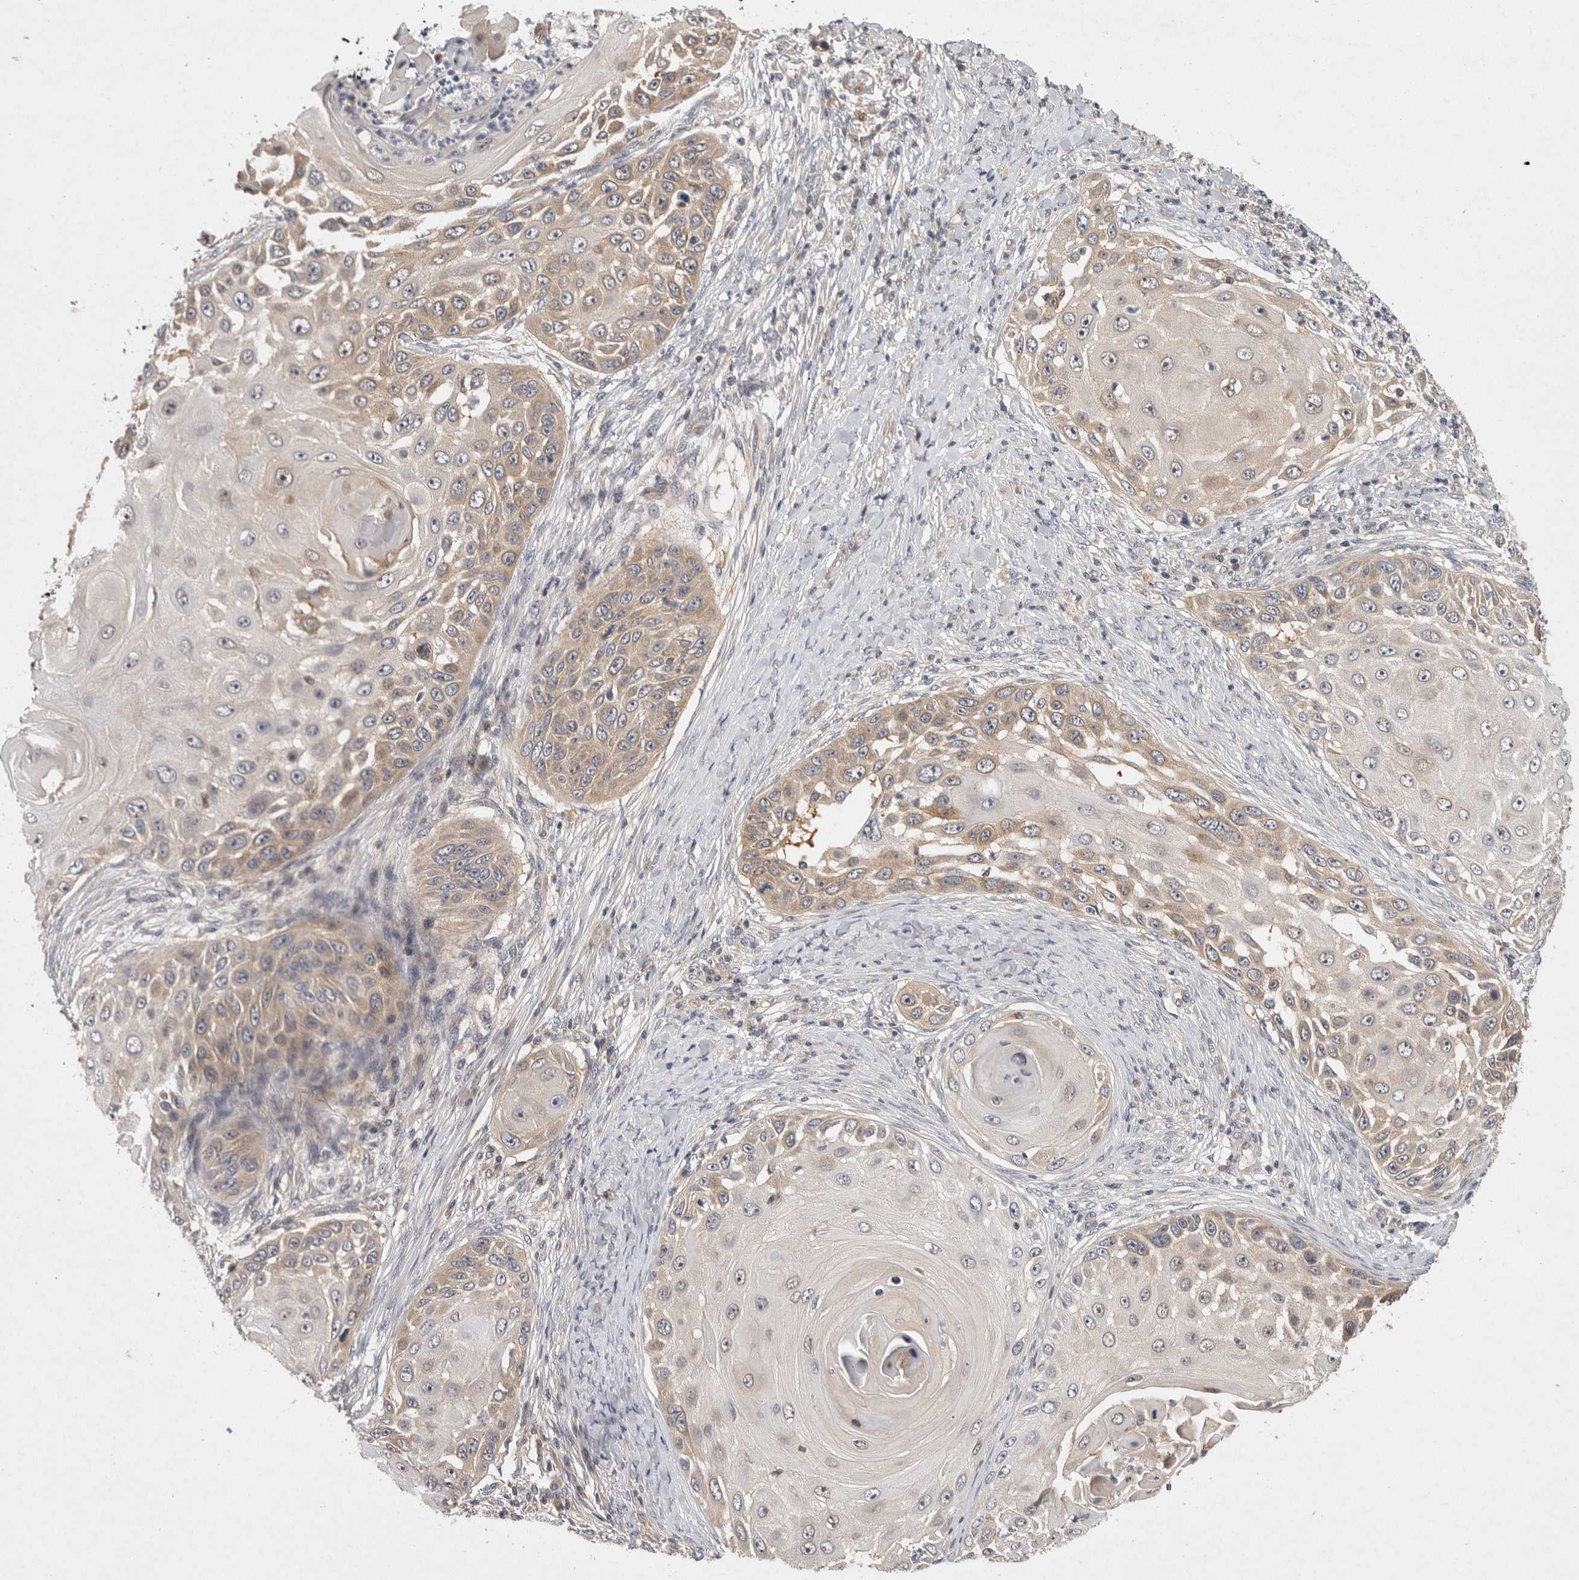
{"staining": {"intensity": "weak", "quantity": "25%-75%", "location": "cytoplasmic/membranous"}, "tissue": "skin cancer", "cell_type": "Tumor cells", "image_type": "cancer", "snomed": [{"axis": "morphology", "description": "Squamous cell carcinoma, NOS"}, {"axis": "topography", "description": "Skin"}], "caption": "Protein staining exhibits weak cytoplasmic/membranous expression in about 25%-75% of tumor cells in squamous cell carcinoma (skin). (Stains: DAB in brown, nuclei in blue, Microscopy: brightfield microscopy at high magnification).", "gene": "ACAT2", "patient": {"sex": "female", "age": 44}}